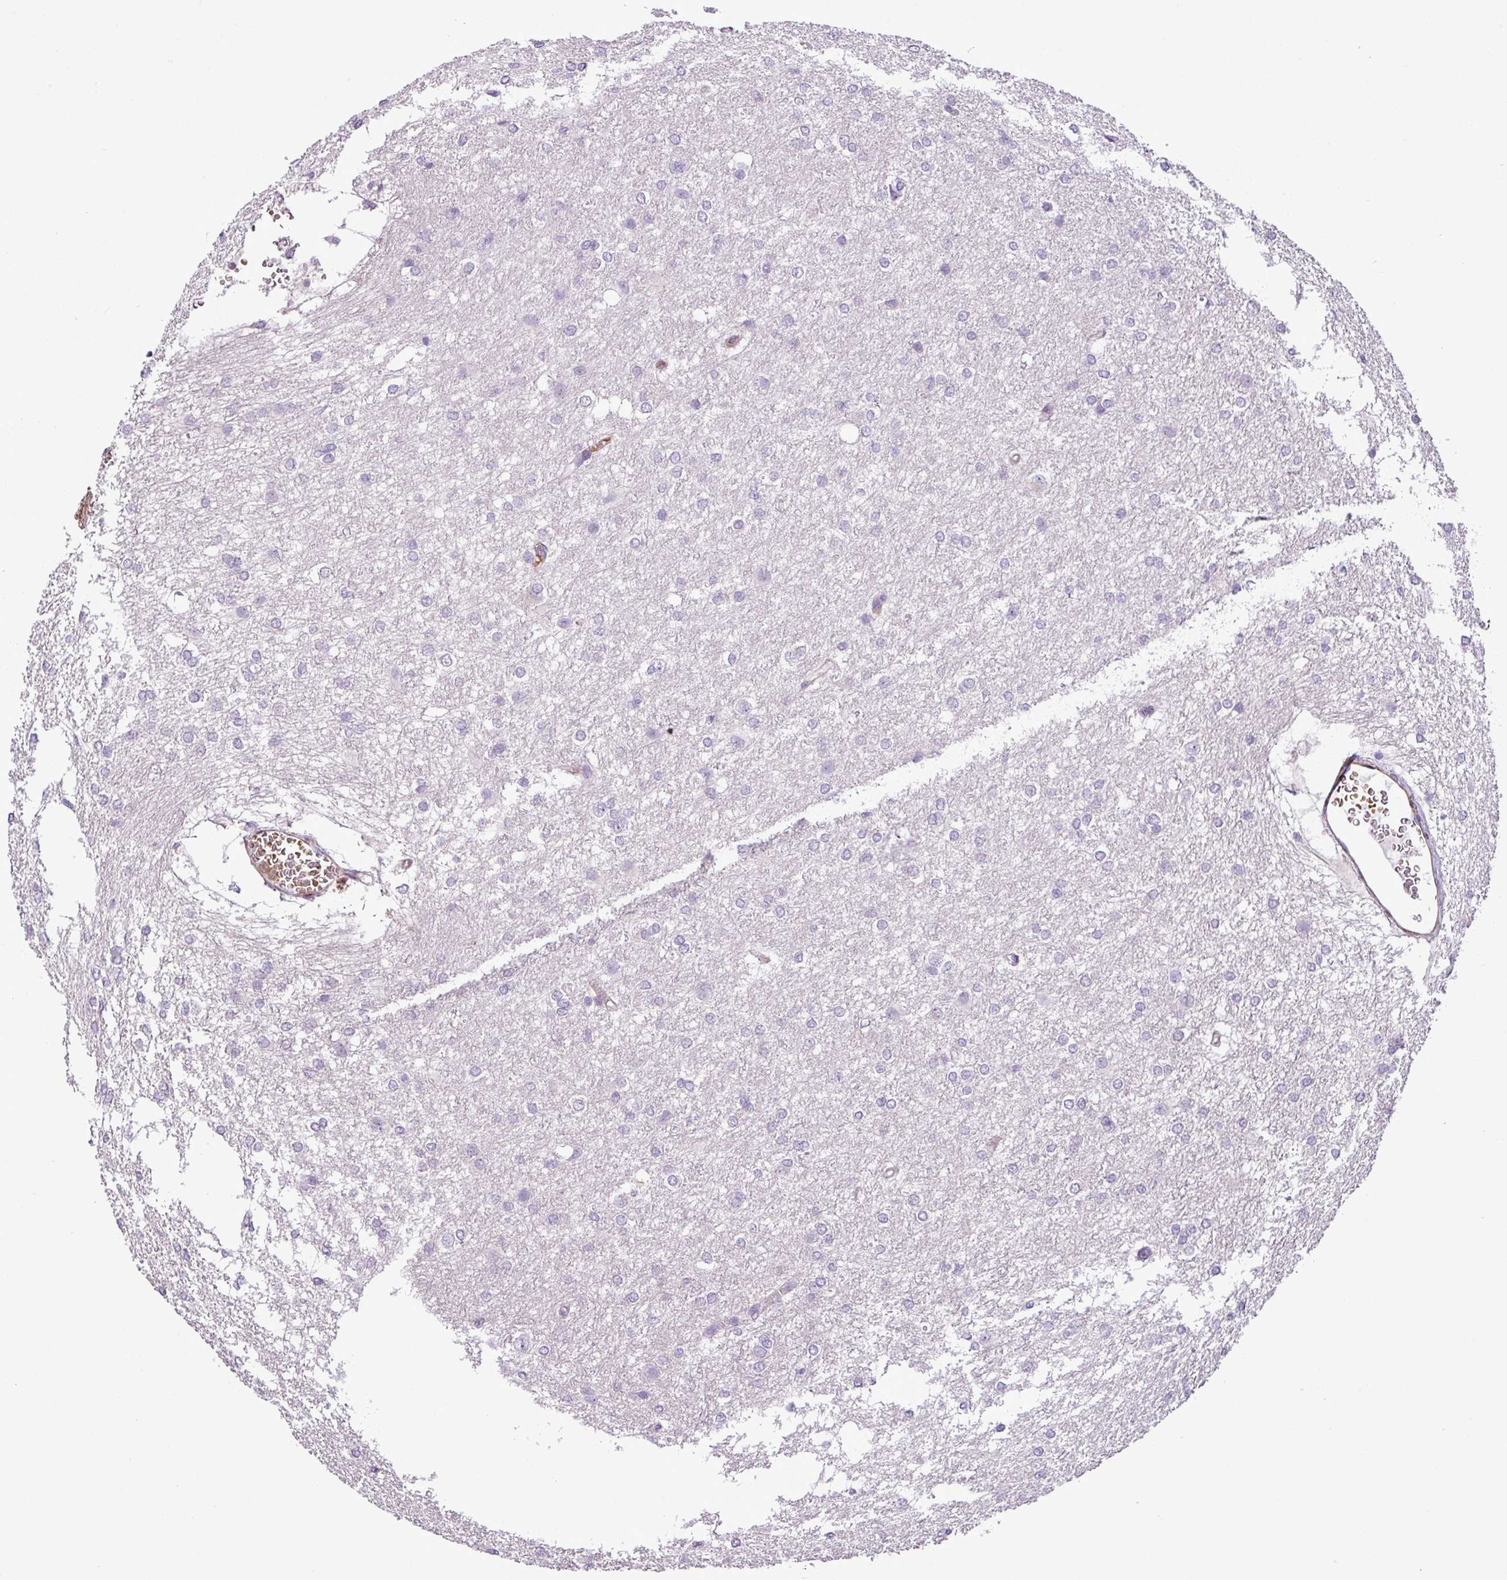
{"staining": {"intensity": "negative", "quantity": "none", "location": "none"}, "tissue": "glioma", "cell_type": "Tumor cells", "image_type": "cancer", "snomed": [{"axis": "morphology", "description": "Glioma, malignant, High grade"}, {"axis": "topography", "description": "Brain"}], "caption": "Immunohistochemistry (IHC) micrograph of human glioma stained for a protein (brown), which displays no expression in tumor cells. (Stains: DAB (3,3'-diaminobenzidine) immunohistochemistry (IHC) with hematoxylin counter stain, Microscopy: brightfield microscopy at high magnification).", "gene": "NBEAL2", "patient": {"sex": "female", "age": 50}}